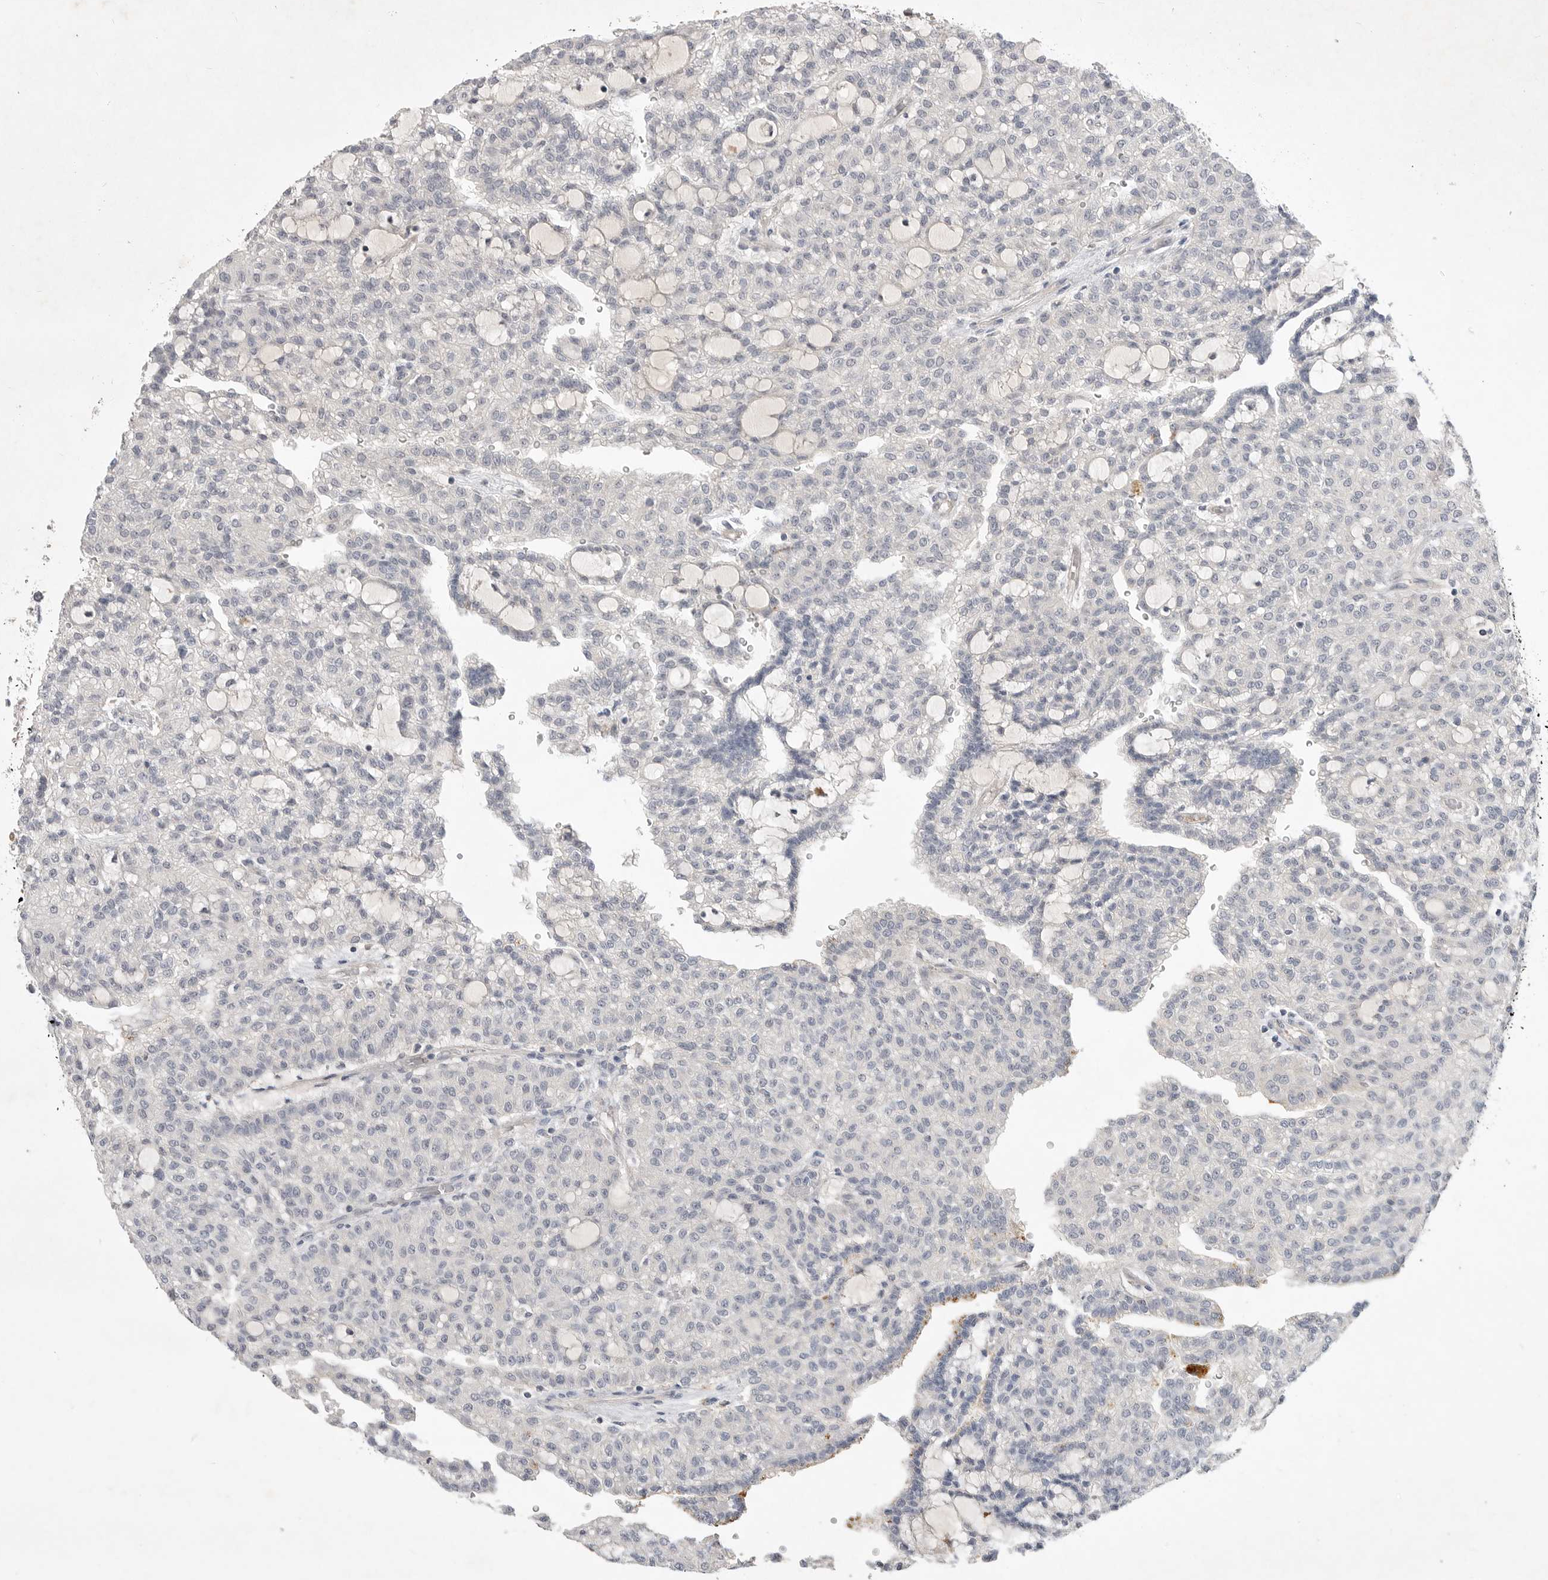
{"staining": {"intensity": "negative", "quantity": "none", "location": "none"}, "tissue": "renal cancer", "cell_type": "Tumor cells", "image_type": "cancer", "snomed": [{"axis": "morphology", "description": "Adenocarcinoma, NOS"}, {"axis": "topography", "description": "Kidney"}], "caption": "Immunohistochemical staining of human renal cancer reveals no significant staining in tumor cells.", "gene": "ITGAD", "patient": {"sex": "male", "age": 63}}